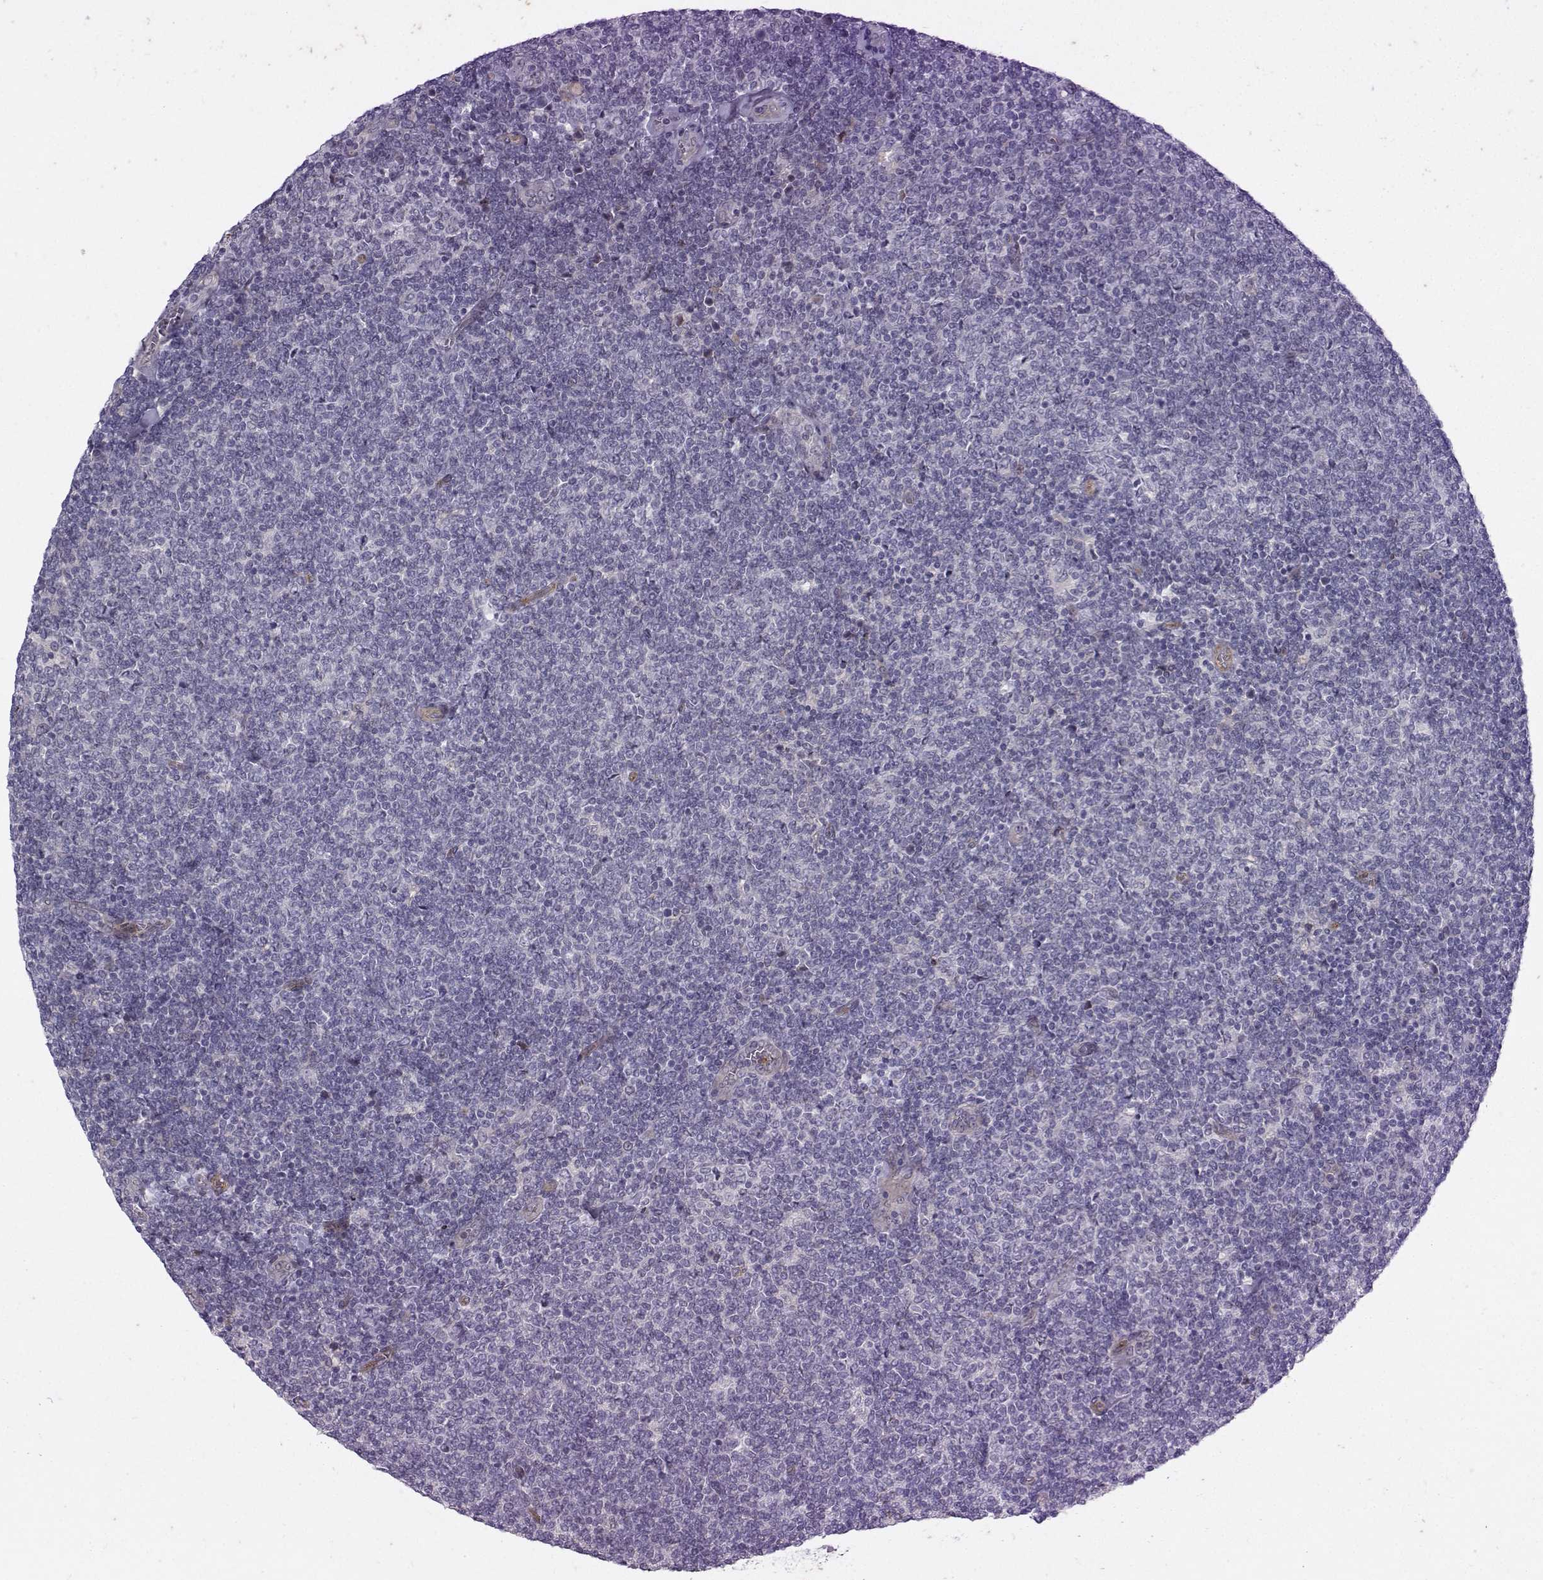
{"staining": {"intensity": "negative", "quantity": "none", "location": "none"}, "tissue": "lymphoma", "cell_type": "Tumor cells", "image_type": "cancer", "snomed": [{"axis": "morphology", "description": "Malignant lymphoma, non-Hodgkin's type, Low grade"}, {"axis": "topography", "description": "Lymph node"}], "caption": "Photomicrograph shows no significant protein staining in tumor cells of lymphoma.", "gene": "OPRD1", "patient": {"sex": "male", "age": 52}}